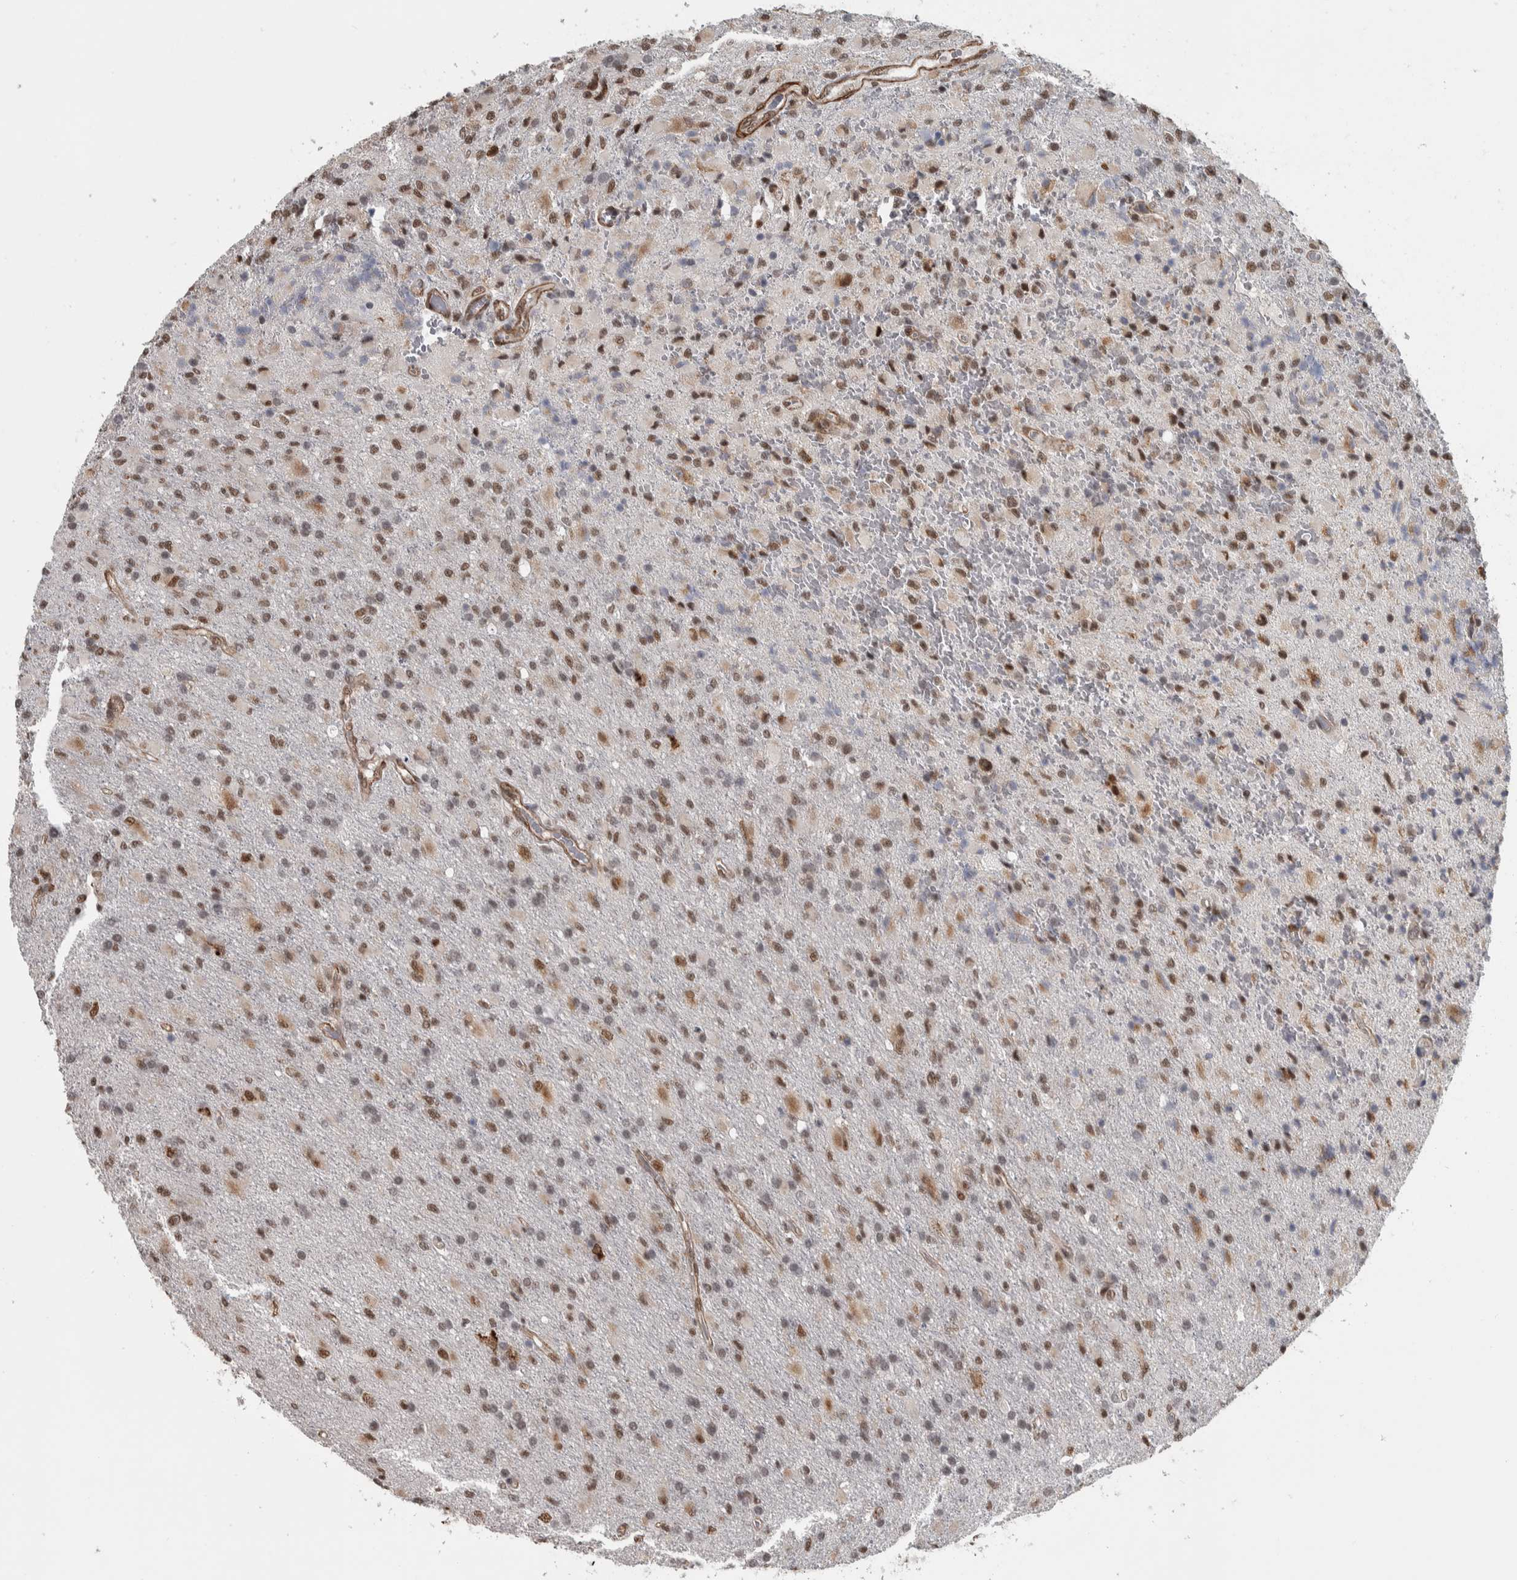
{"staining": {"intensity": "moderate", "quantity": ">75%", "location": "nuclear"}, "tissue": "glioma", "cell_type": "Tumor cells", "image_type": "cancer", "snomed": [{"axis": "morphology", "description": "Glioma, malignant, High grade"}, {"axis": "topography", "description": "Brain"}], "caption": "Immunohistochemistry (IHC) staining of malignant glioma (high-grade), which reveals medium levels of moderate nuclear staining in approximately >75% of tumor cells indicating moderate nuclear protein expression. The staining was performed using DAB (brown) for protein detection and nuclei were counterstained in hematoxylin (blue).", "gene": "DDX42", "patient": {"sex": "male", "age": 71}}